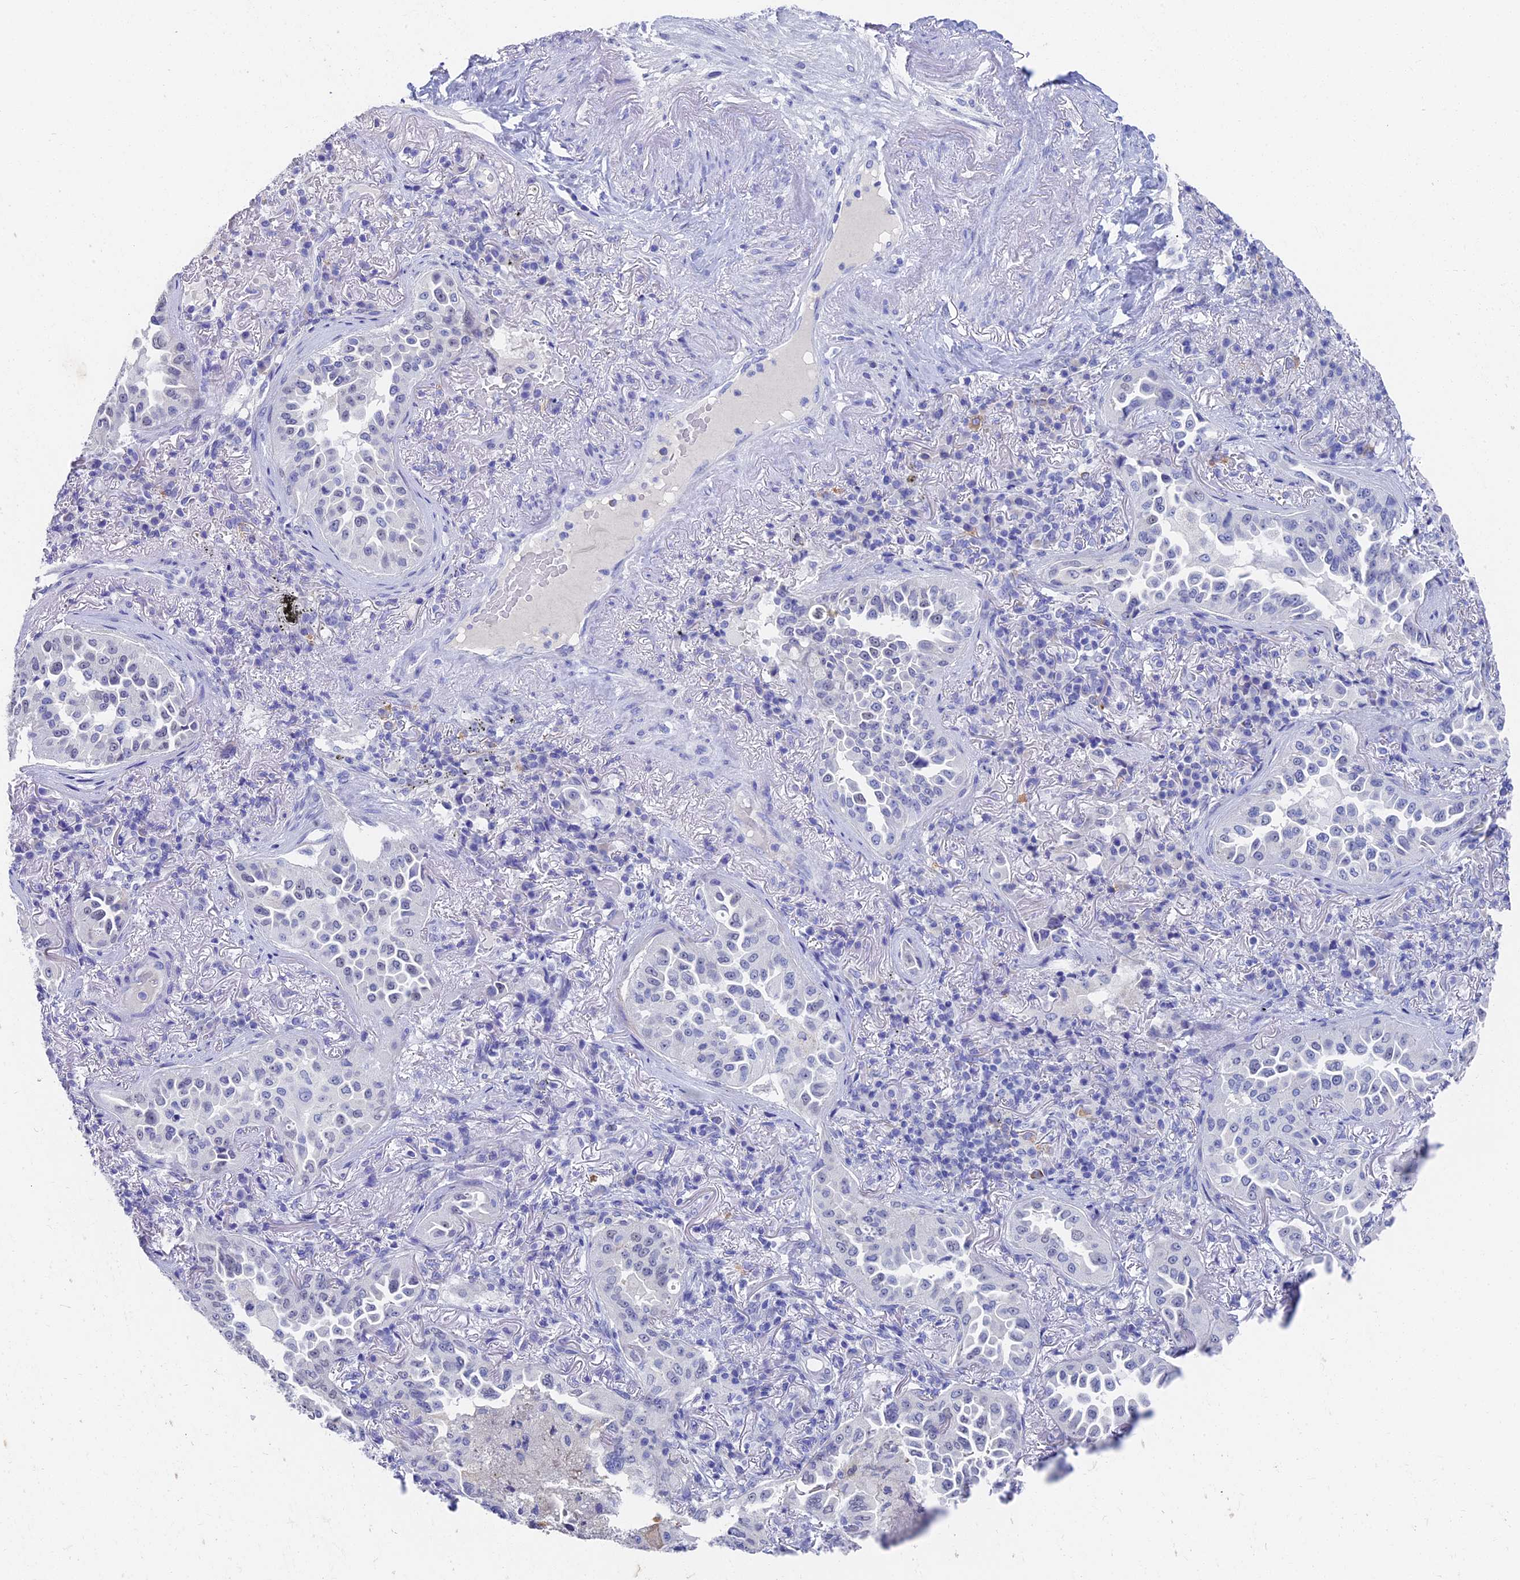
{"staining": {"intensity": "negative", "quantity": "none", "location": "none"}, "tissue": "lung cancer", "cell_type": "Tumor cells", "image_type": "cancer", "snomed": [{"axis": "morphology", "description": "Adenocarcinoma, NOS"}, {"axis": "topography", "description": "Lung"}], "caption": "Immunohistochemistry (IHC) micrograph of human lung adenocarcinoma stained for a protein (brown), which exhibits no positivity in tumor cells.", "gene": "VPS33B", "patient": {"sex": "female", "age": 69}}